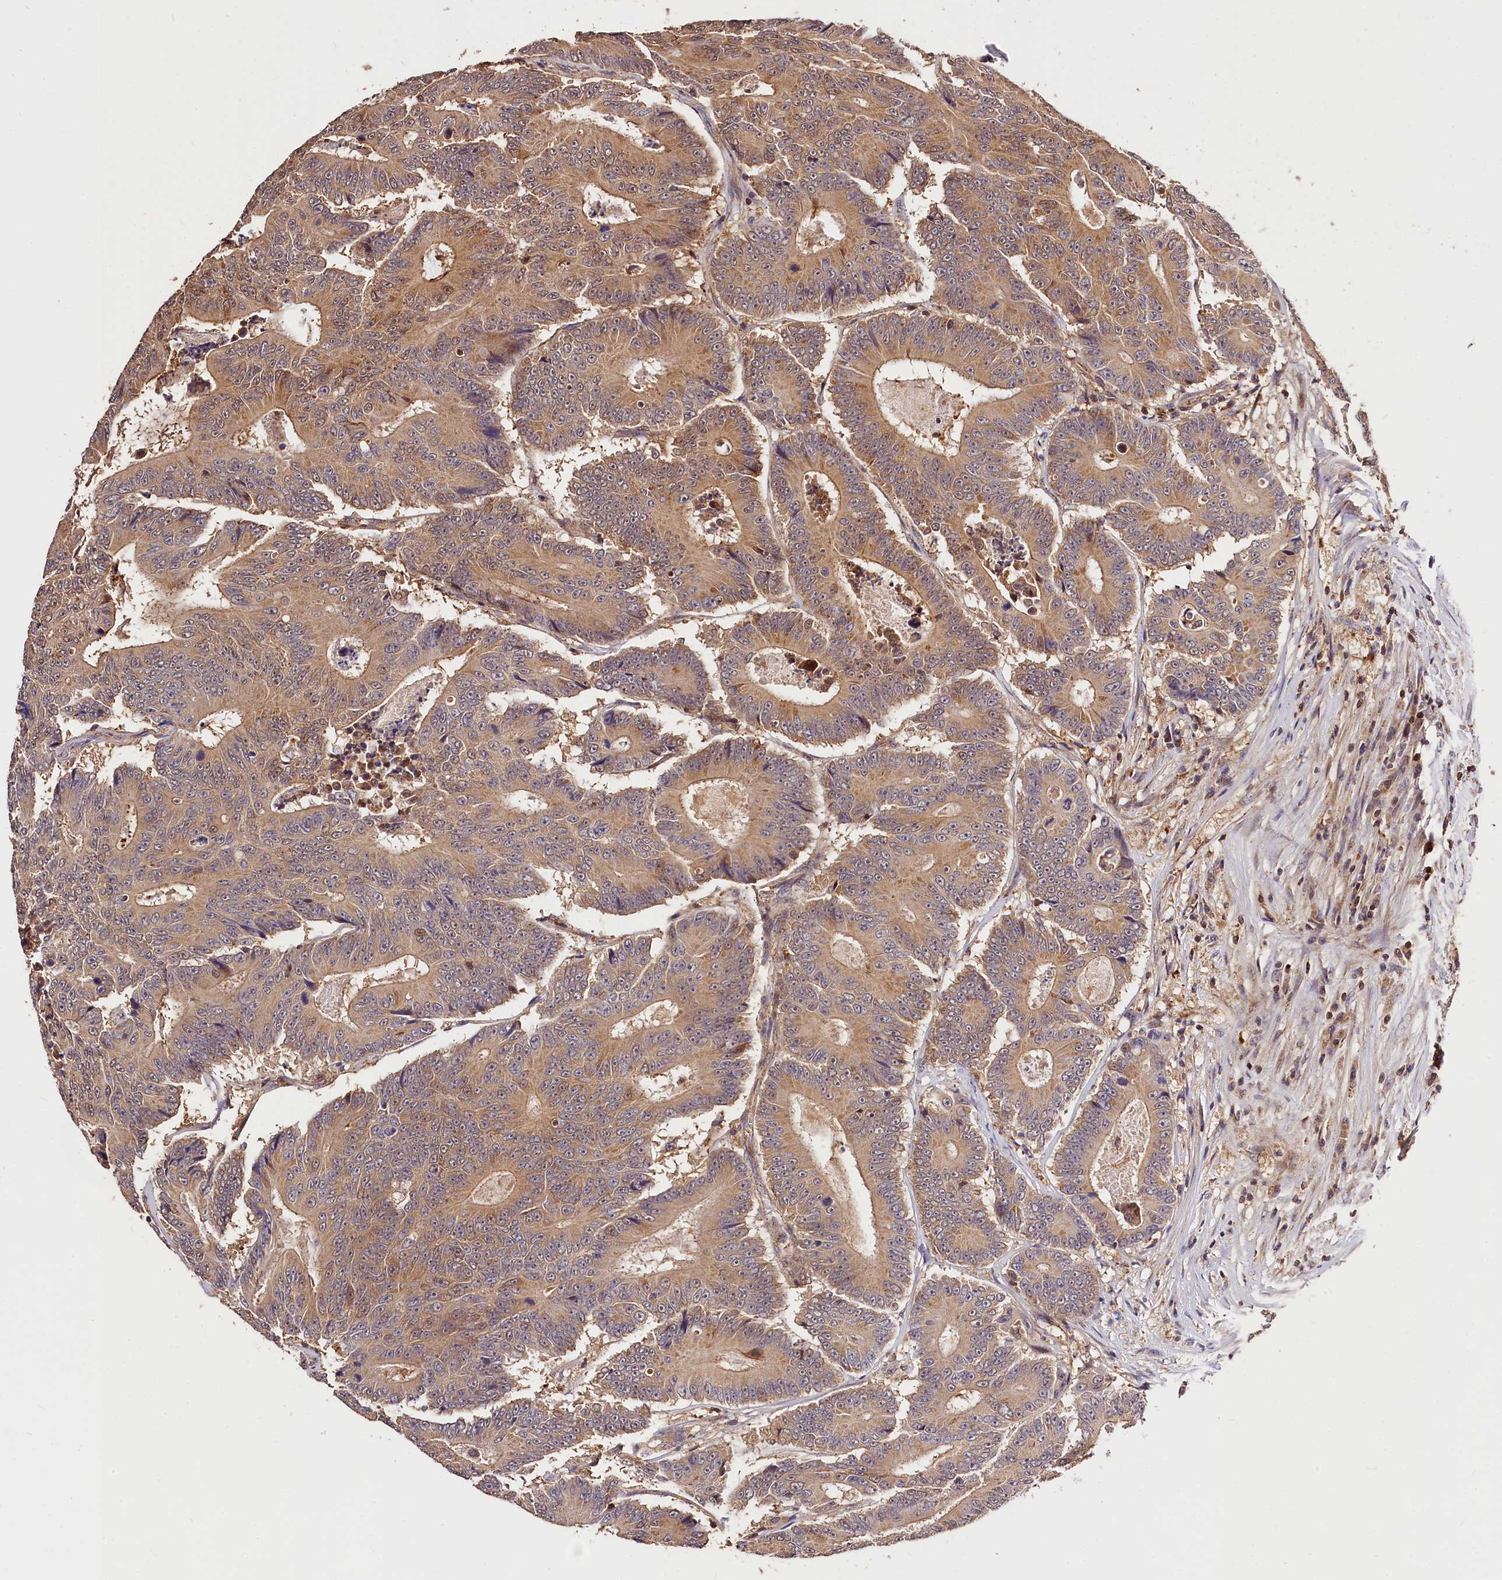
{"staining": {"intensity": "moderate", "quantity": ">75%", "location": "cytoplasmic/membranous"}, "tissue": "colorectal cancer", "cell_type": "Tumor cells", "image_type": "cancer", "snomed": [{"axis": "morphology", "description": "Adenocarcinoma, NOS"}, {"axis": "topography", "description": "Colon"}], "caption": "Immunohistochemistry photomicrograph of colorectal cancer stained for a protein (brown), which reveals medium levels of moderate cytoplasmic/membranous positivity in about >75% of tumor cells.", "gene": "KPTN", "patient": {"sex": "male", "age": 83}}